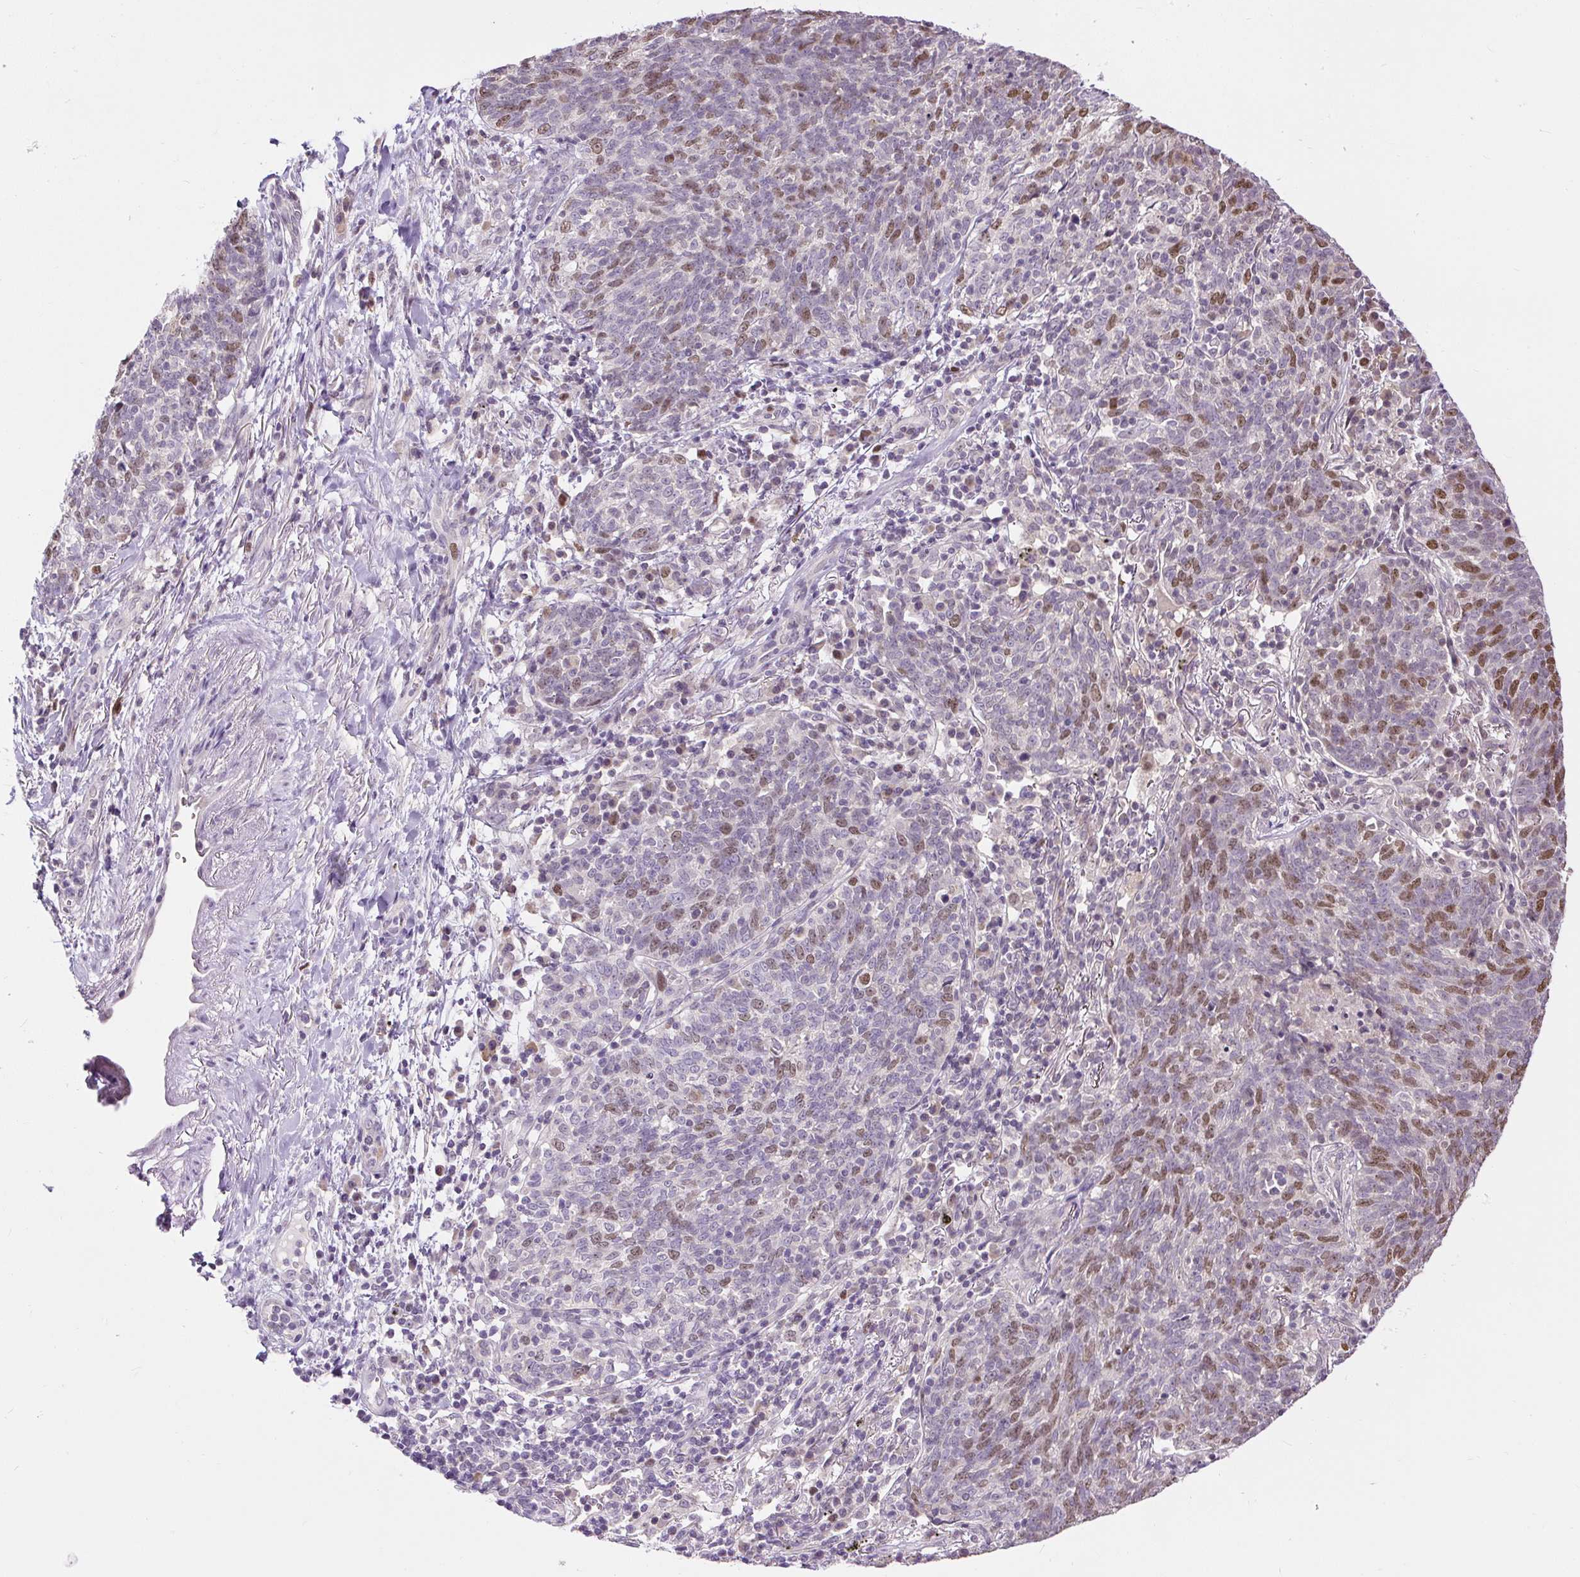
{"staining": {"intensity": "moderate", "quantity": "25%-75%", "location": "nuclear"}, "tissue": "lung cancer", "cell_type": "Tumor cells", "image_type": "cancer", "snomed": [{"axis": "morphology", "description": "Squamous cell carcinoma, NOS"}, {"axis": "topography", "description": "Lung"}], "caption": "Immunohistochemistry staining of lung cancer (squamous cell carcinoma), which displays medium levels of moderate nuclear staining in about 25%-75% of tumor cells indicating moderate nuclear protein positivity. The staining was performed using DAB (brown) for protein detection and nuclei were counterstained in hematoxylin (blue).", "gene": "RACGAP1", "patient": {"sex": "female", "age": 72}}